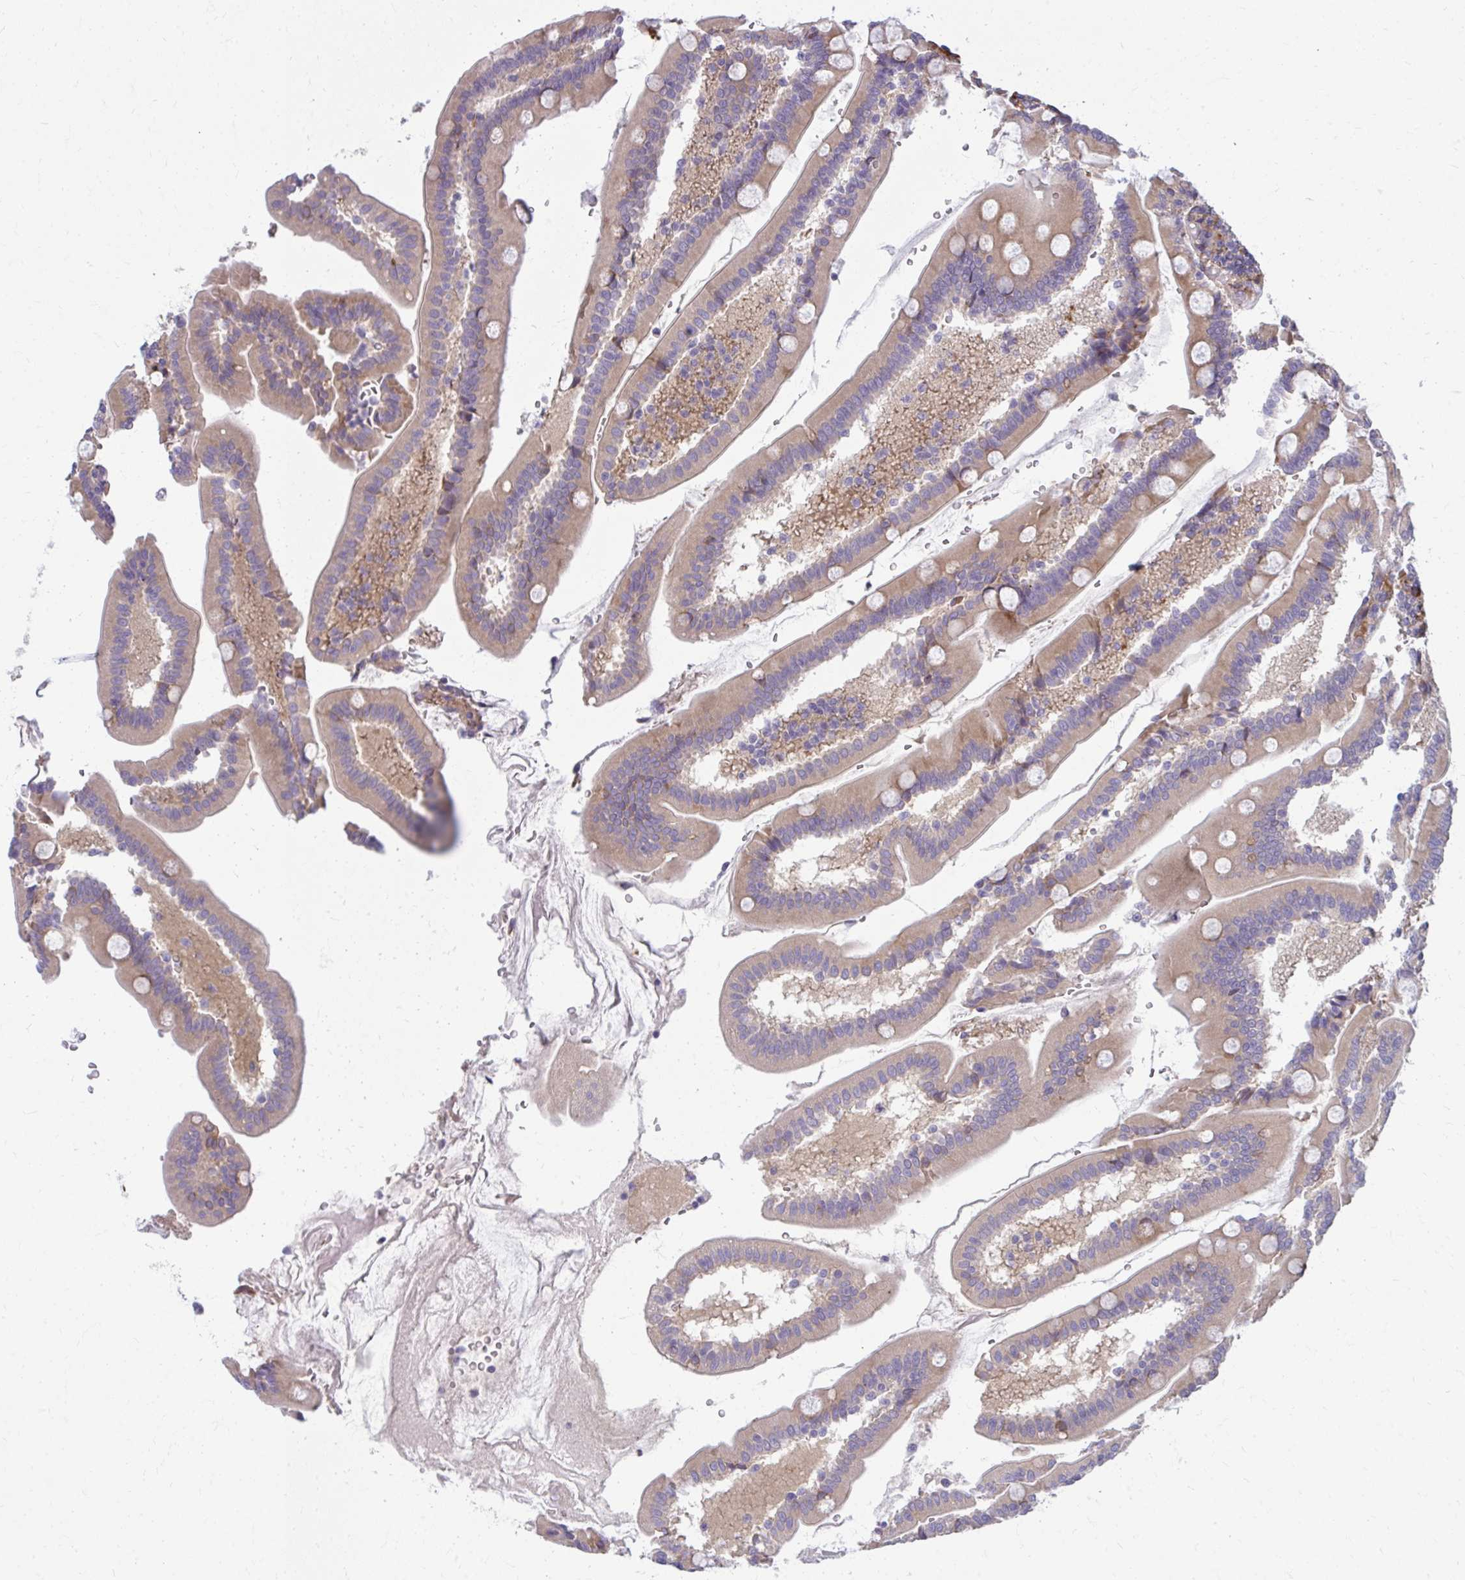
{"staining": {"intensity": "moderate", "quantity": ">75%", "location": "cytoplasmic/membranous"}, "tissue": "duodenum", "cell_type": "Glandular cells", "image_type": "normal", "snomed": [{"axis": "morphology", "description": "Normal tissue, NOS"}, {"axis": "topography", "description": "Duodenum"}], "caption": "Immunohistochemical staining of unremarkable human duodenum exhibits medium levels of moderate cytoplasmic/membranous staining in about >75% of glandular cells.", "gene": "CEMP1", "patient": {"sex": "female", "age": 67}}